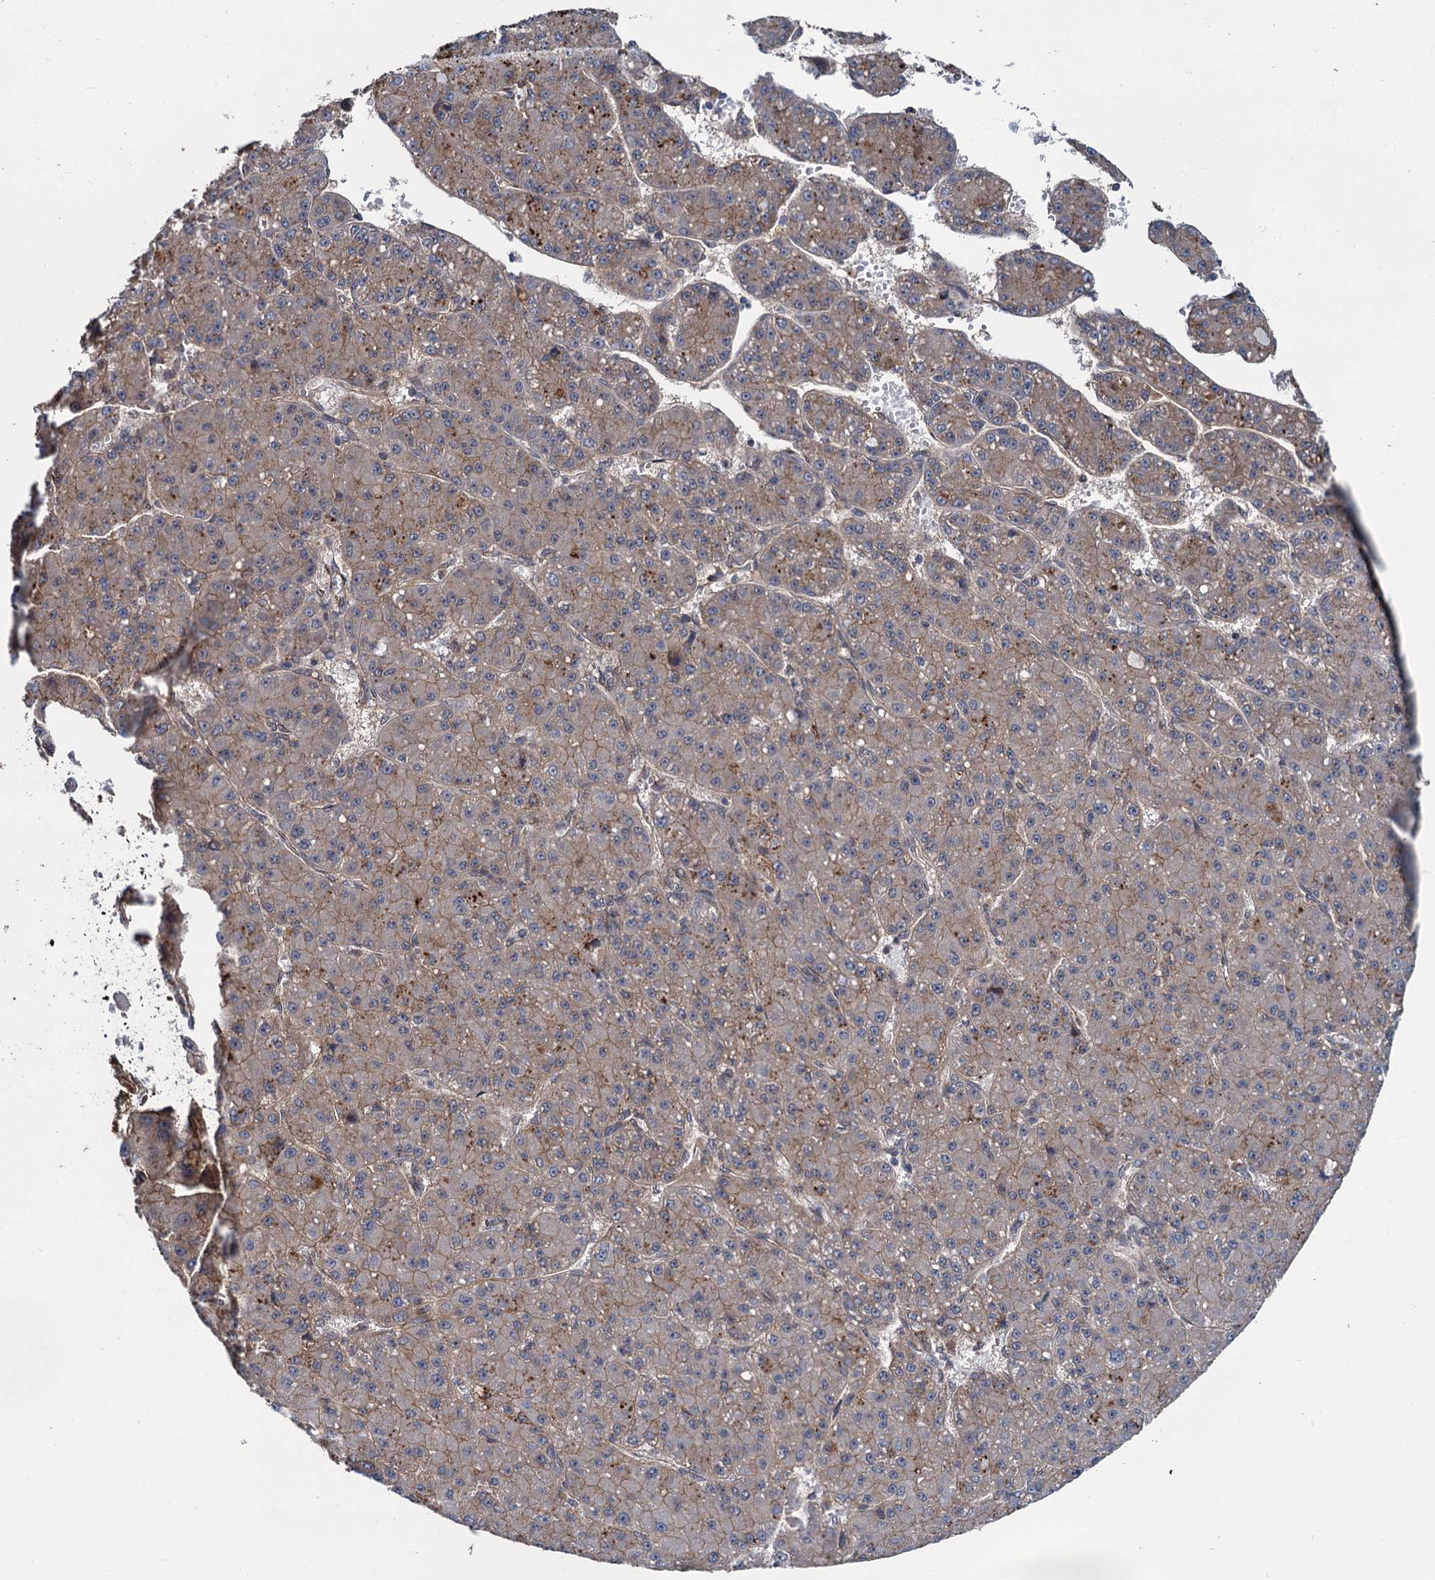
{"staining": {"intensity": "weak", "quantity": "25%-75%", "location": "cytoplasmic/membranous"}, "tissue": "liver cancer", "cell_type": "Tumor cells", "image_type": "cancer", "snomed": [{"axis": "morphology", "description": "Carcinoma, Hepatocellular, NOS"}, {"axis": "topography", "description": "Liver"}], "caption": "IHC (DAB) staining of human liver cancer displays weak cytoplasmic/membranous protein positivity in about 25%-75% of tumor cells.", "gene": "ZFYVE19", "patient": {"sex": "male", "age": 67}}